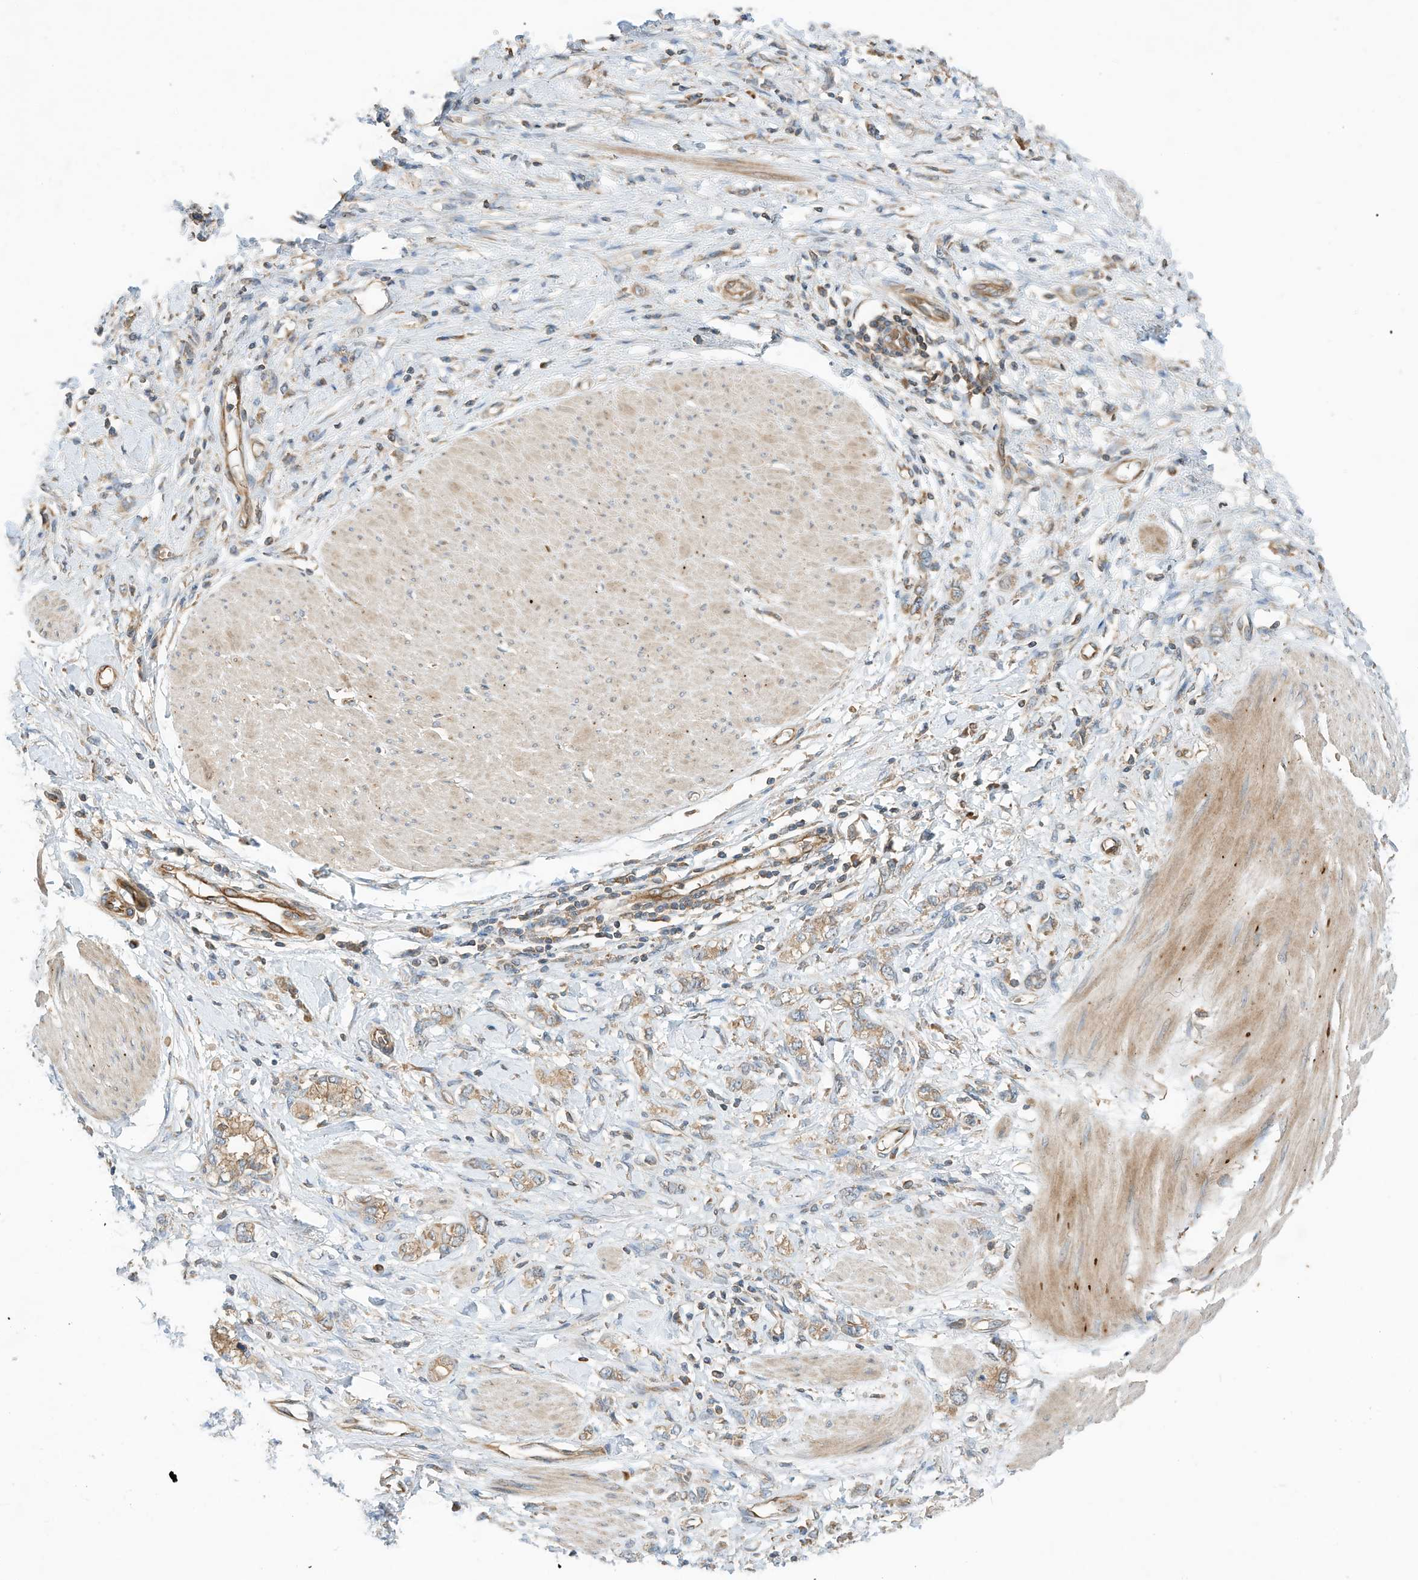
{"staining": {"intensity": "moderate", "quantity": ">75%", "location": "cytoplasmic/membranous"}, "tissue": "stomach cancer", "cell_type": "Tumor cells", "image_type": "cancer", "snomed": [{"axis": "morphology", "description": "Adenocarcinoma, NOS"}, {"axis": "topography", "description": "Stomach"}], "caption": "Adenocarcinoma (stomach) stained with a brown dye reveals moderate cytoplasmic/membranous positive staining in about >75% of tumor cells.", "gene": "CPAMD8", "patient": {"sex": "female", "age": 76}}